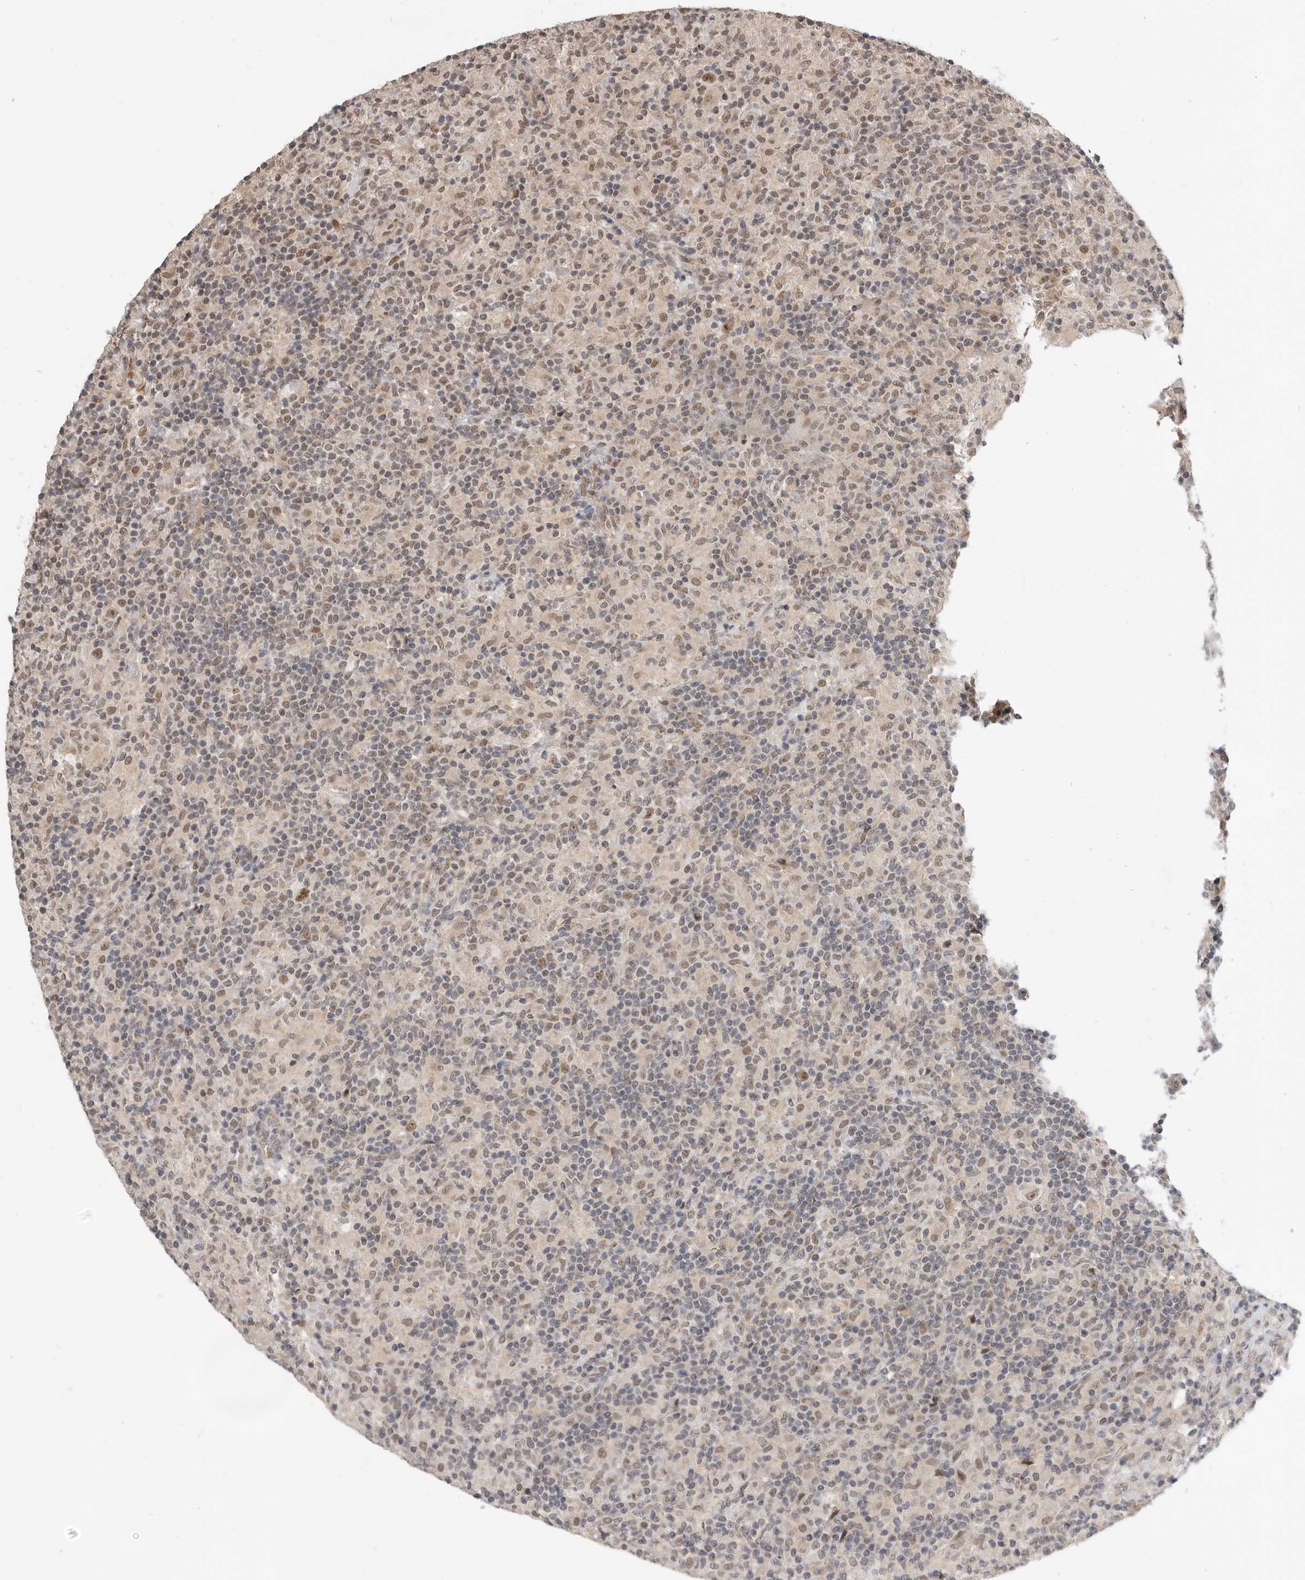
{"staining": {"intensity": "moderate", "quantity": ">75%", "location": "nuclear"}, "tissue": "lymphoma", "cell_type": "Tumor cells", "image_type": "cancer", "snomed": [{"axis": "morphology", "description": "Hodgkin's disease, NOS"}, {"axis": "topography", "description": "Lymph node"}], "caption": "An image of human Hodgkin's disease stained for a protein displays moderate nuclear brown staining in tumor cells. Immunohistochemistry (ihc) stains the protein in brown and the nuclei are stained blue.", "gene": "BRCA2", "patient": {"sex": "male", "age": 70}}